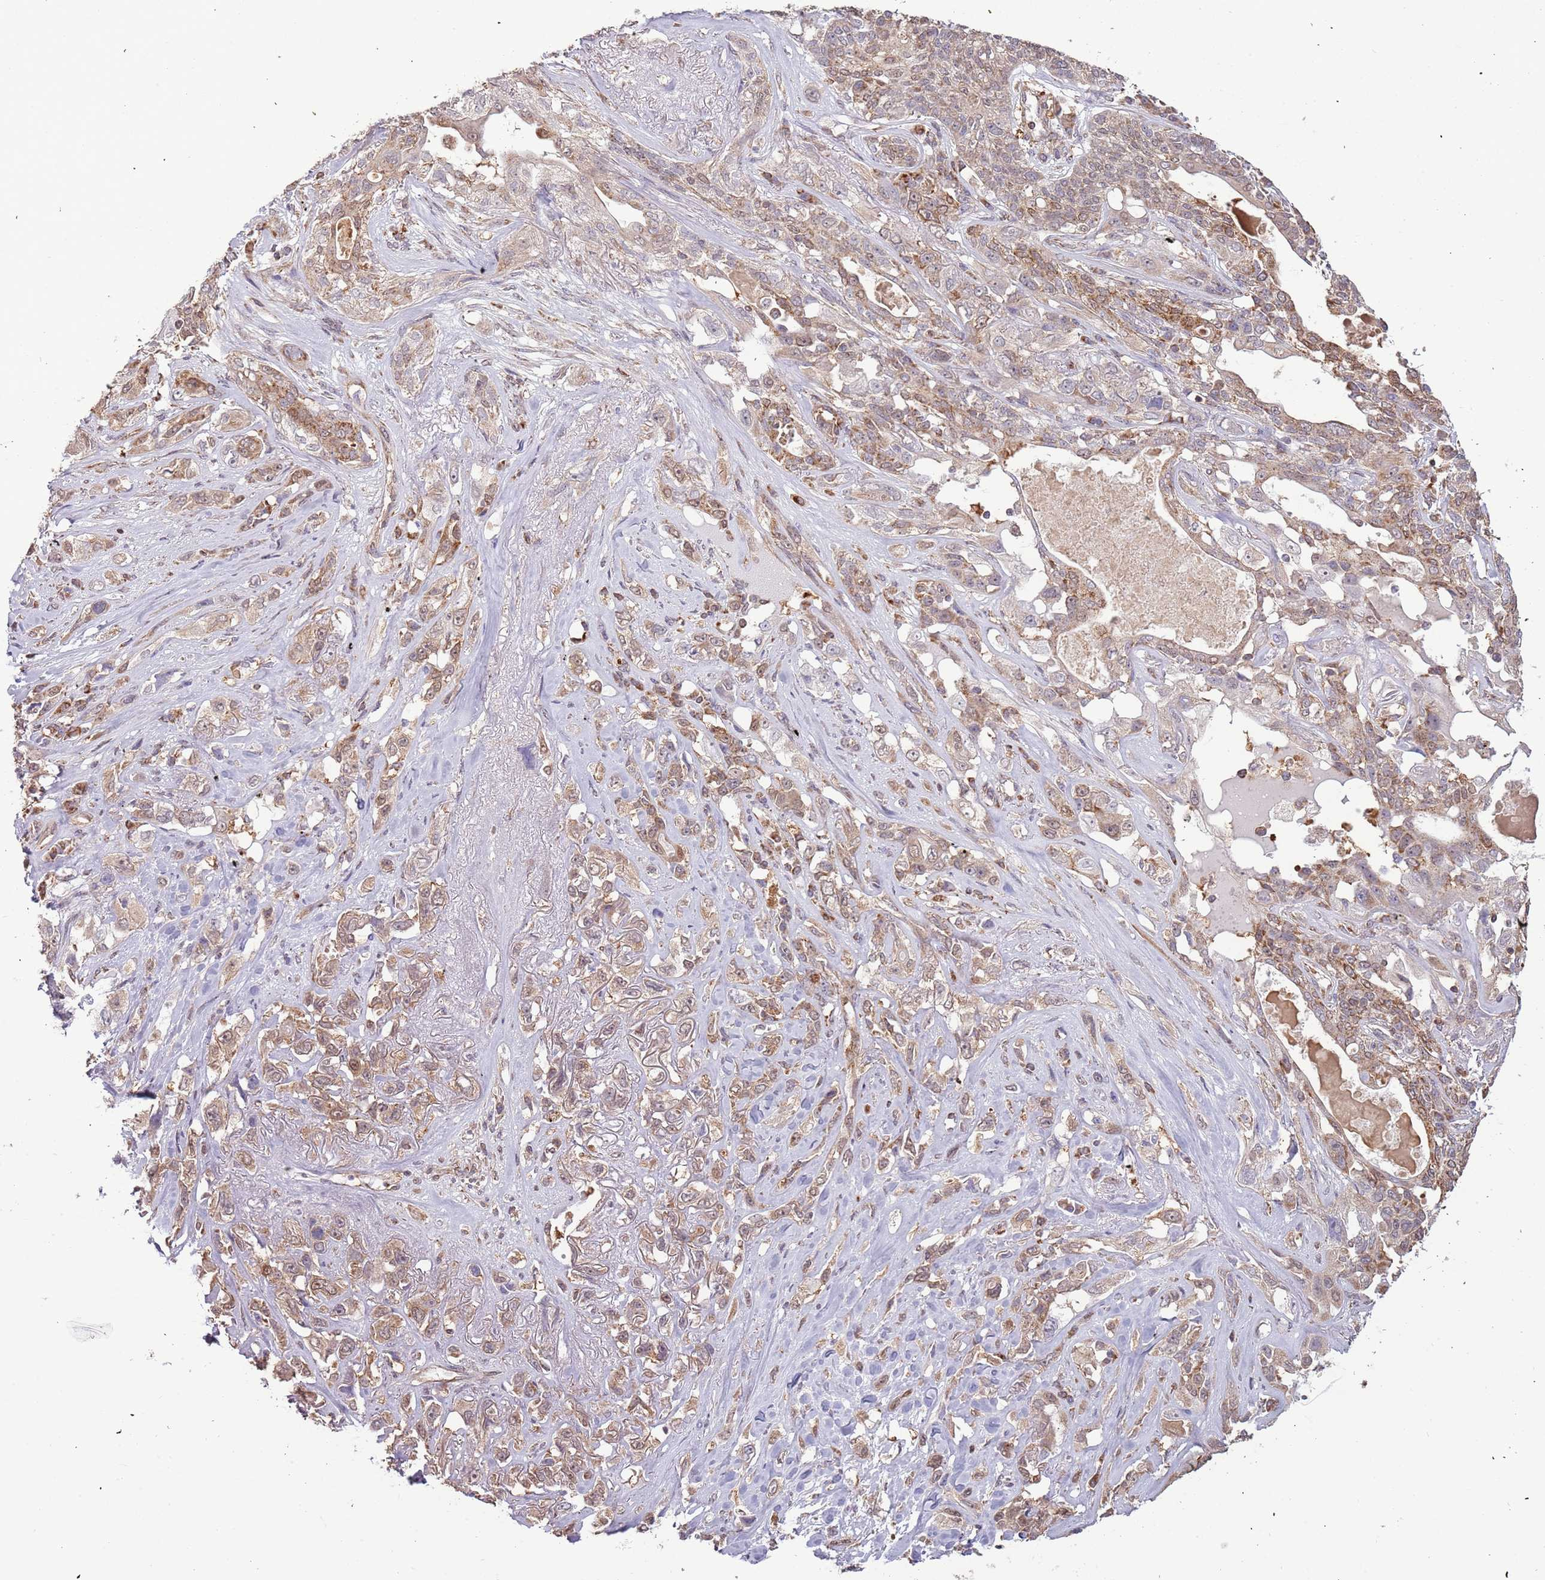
{"staining": {"intensity": "moderate", "quantity": ">75%", "location": "cytoplasmic/membranous,nuclear"}, "tissue": "lung cancer", "cell_type": "Tumor cells", "image_type": "cancer", "snomed": [{"axis": "morphology", "description": "Squamous cell carcinoma, NOS"}, {"axis": "topography", "description": "Lung"}], "caption": "Lung squamous cell carcinoma stained with immunohistochemistry displays moderate cytoplasmic/membranous and nuclear staining in approximately >75% of tumor cells.", "gene": "IL17RD", "patient": {"sex": "female", "age": 70}}